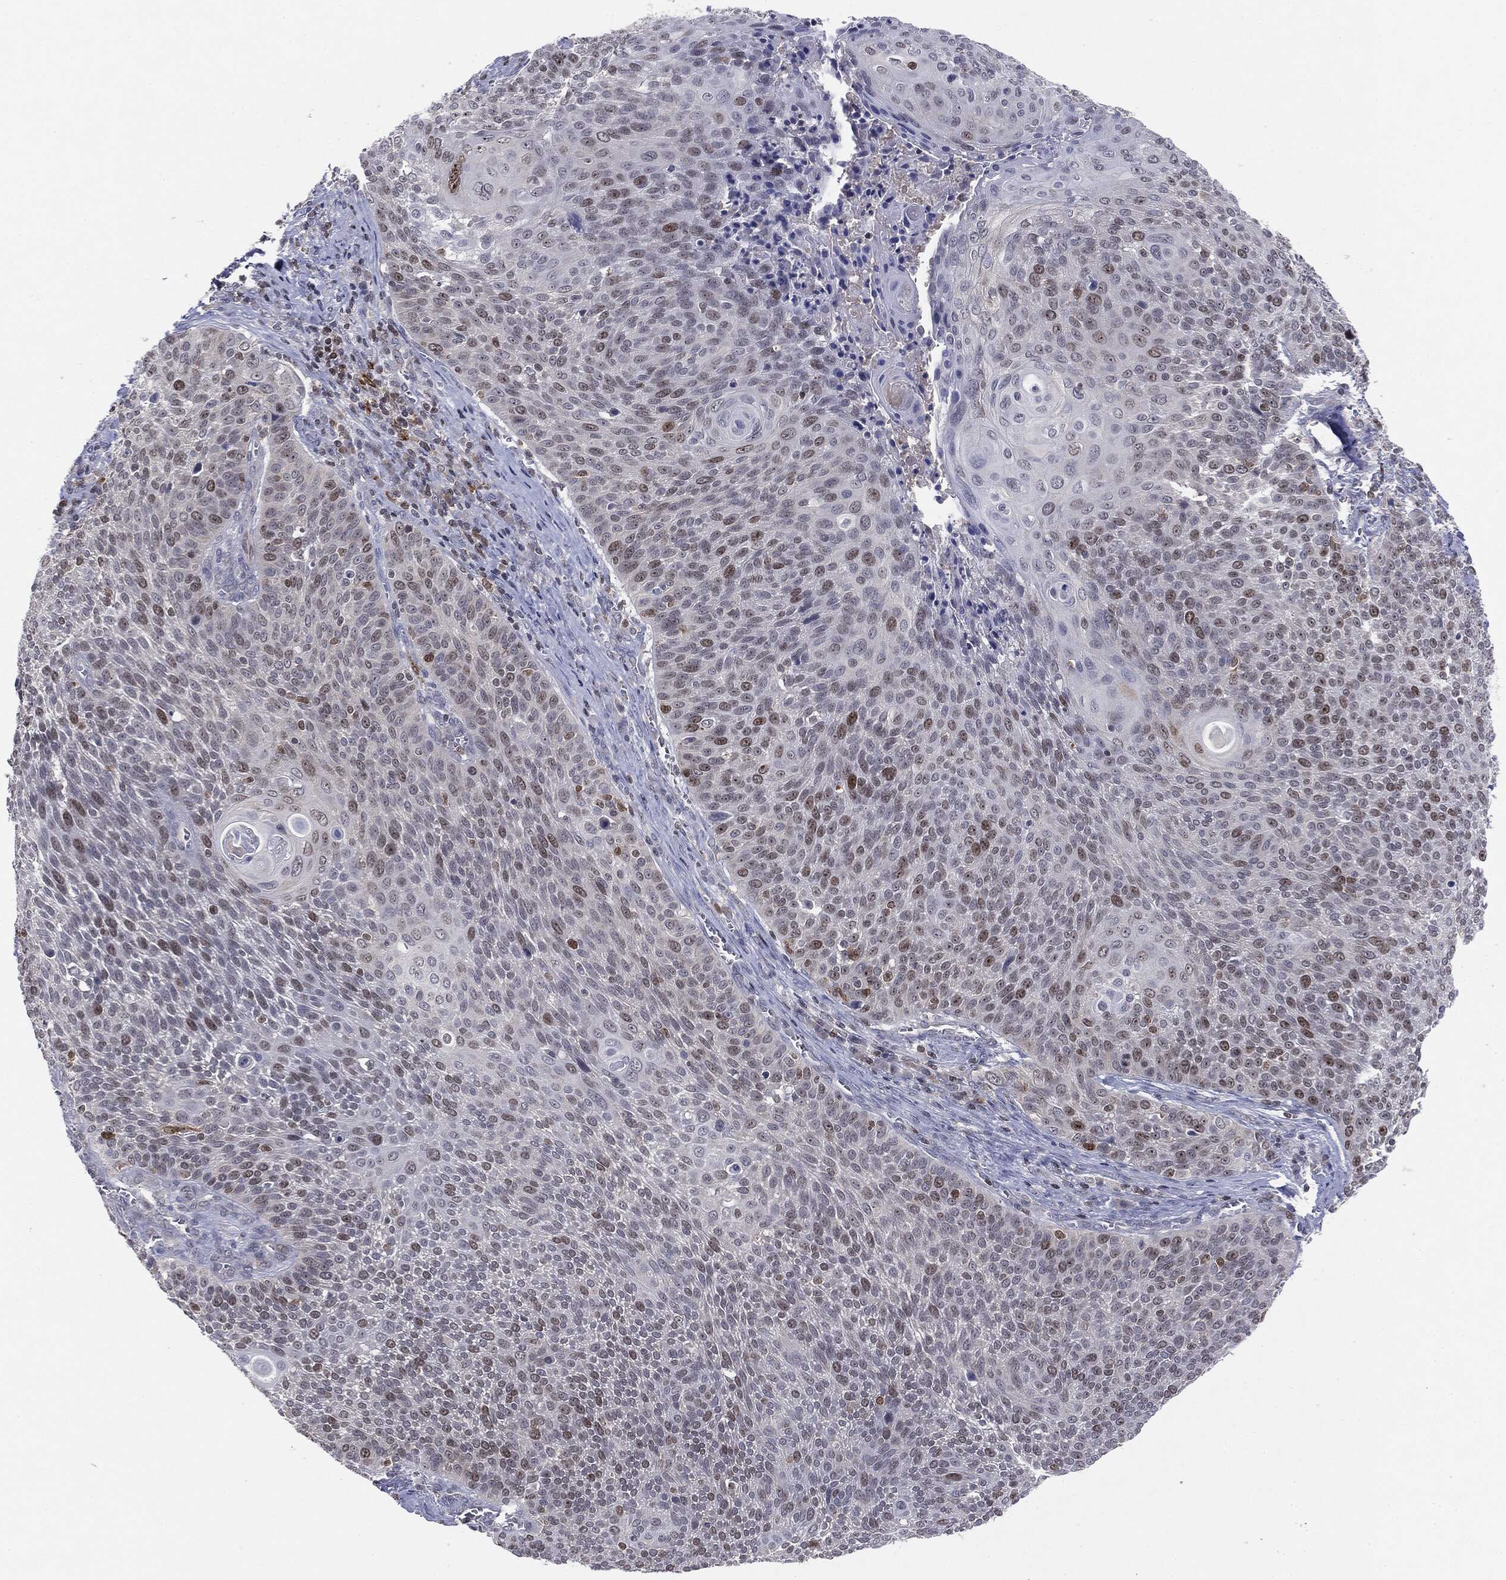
{"staining": {"intensity": "moderate", "quantity": "<25%", "location": "nuclear"}, "tissue": "cervical cancer", "cell_type": "Tumor cells", "image_type": "cancer", "snomed": [{"axis": "morphology", "description": "Squamous cell carcinoma, NOS"}, {"axis": "topography", "description": "Cervix"}], "caption": "Immunohistochemical staining of human cervical cancer (squamous cell carcinoma) reveals low levels of moderate nuclear protein staining in about <25% of tumor cells.", "gene": "KIF2C", "patient": {"sex": "female", "age": 31}}